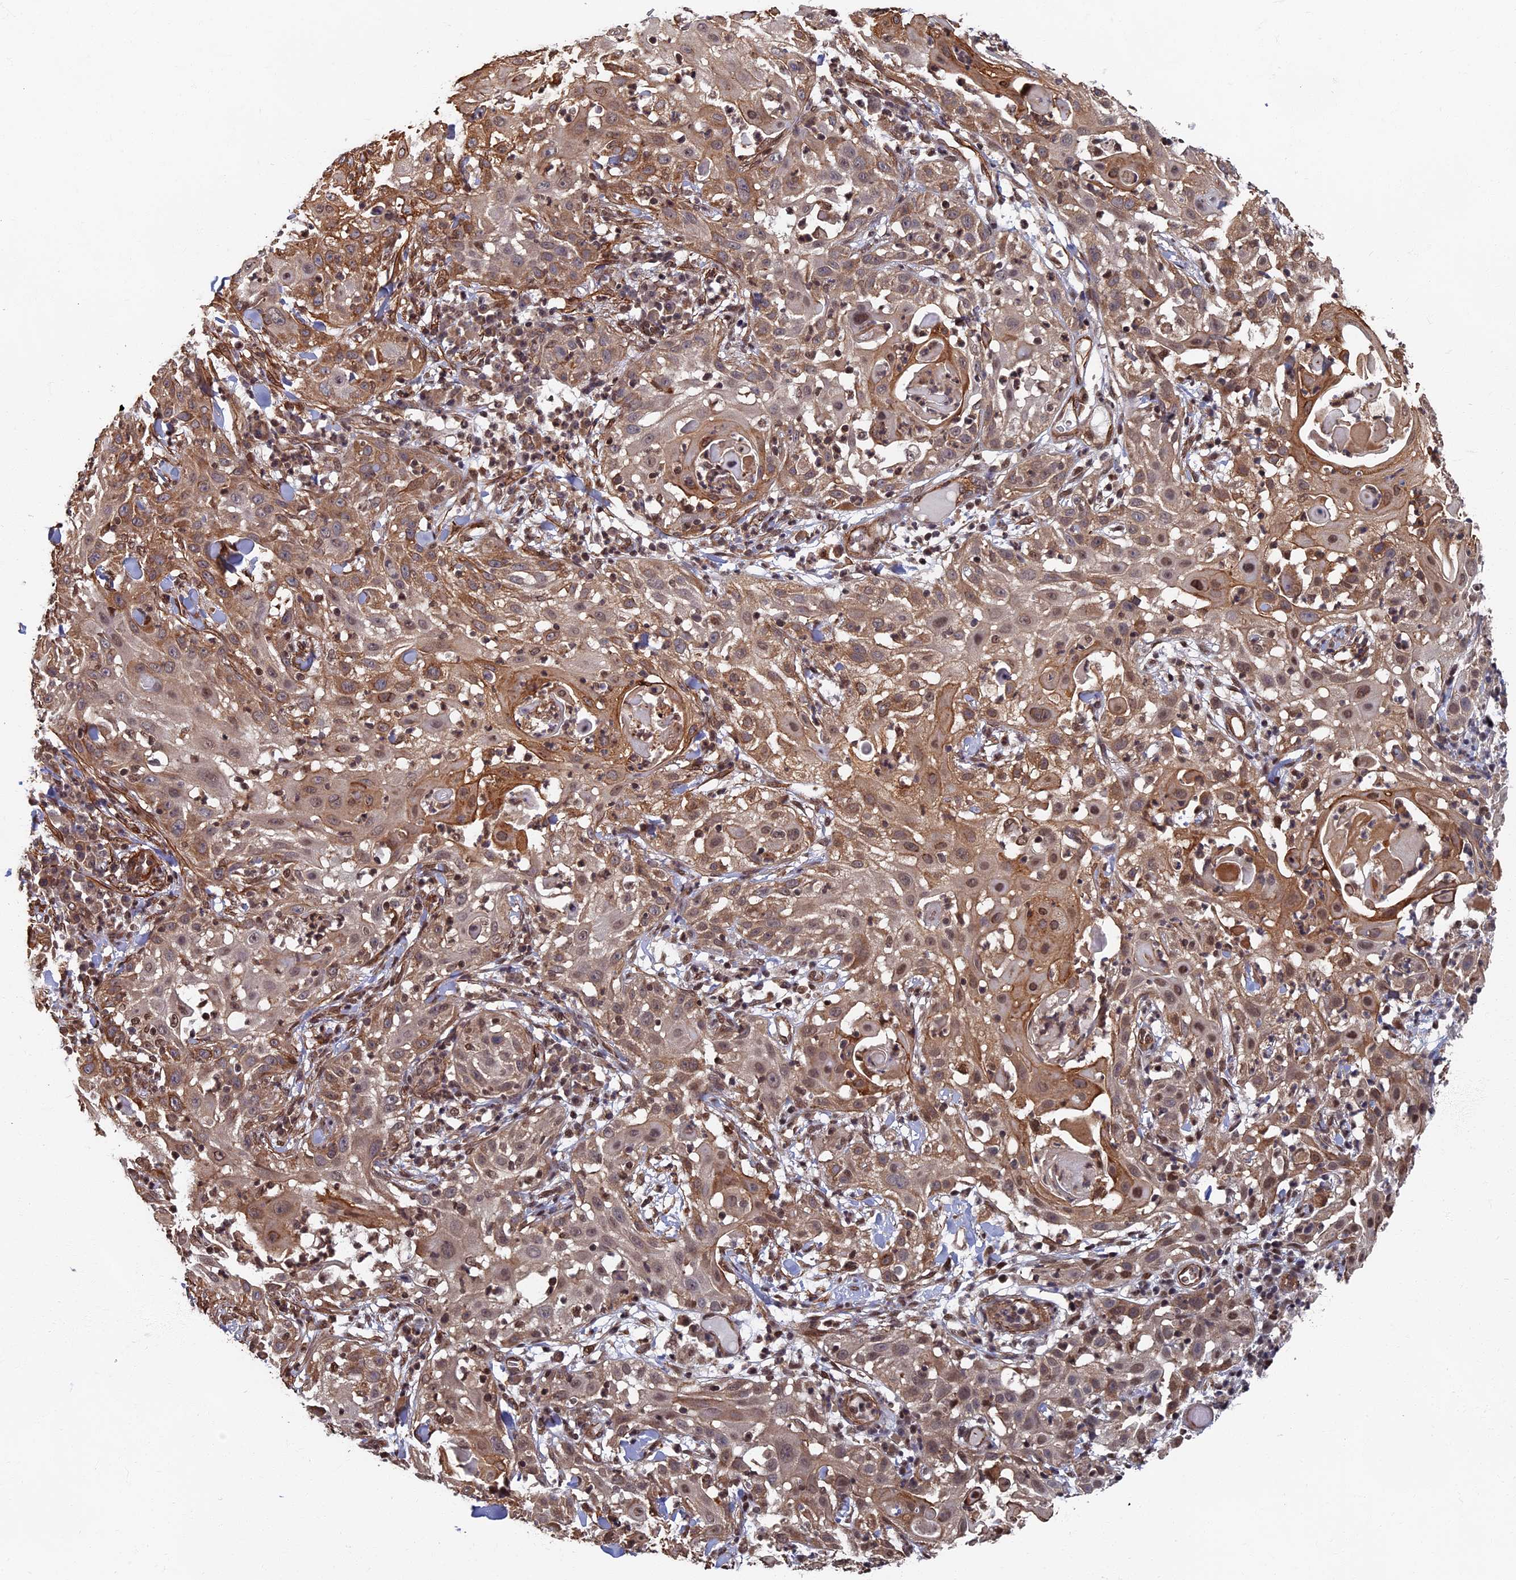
{"staining": {"intensity": "moderate", "quantity": ">75%", "location": "cytoplasmic/membranous"}, "tissue": "skin cancer", "cell_type": "Tumor cells", "image_type": "cancer", "snomed": [{"axis": "morphology", "description": "Squamous cell carcinoma, NOS"}, {"axis": "topography", "description": "Skin"}], "caption": "About >75% of tumor cells in skin squamous cell carcinoma demonstrate moderate cytoplasmic/membranous protein staining as visualized by brown immunohistochemical staining.", "gene": "CTDP1", "patient": {"sex": "female", "age": 44}}